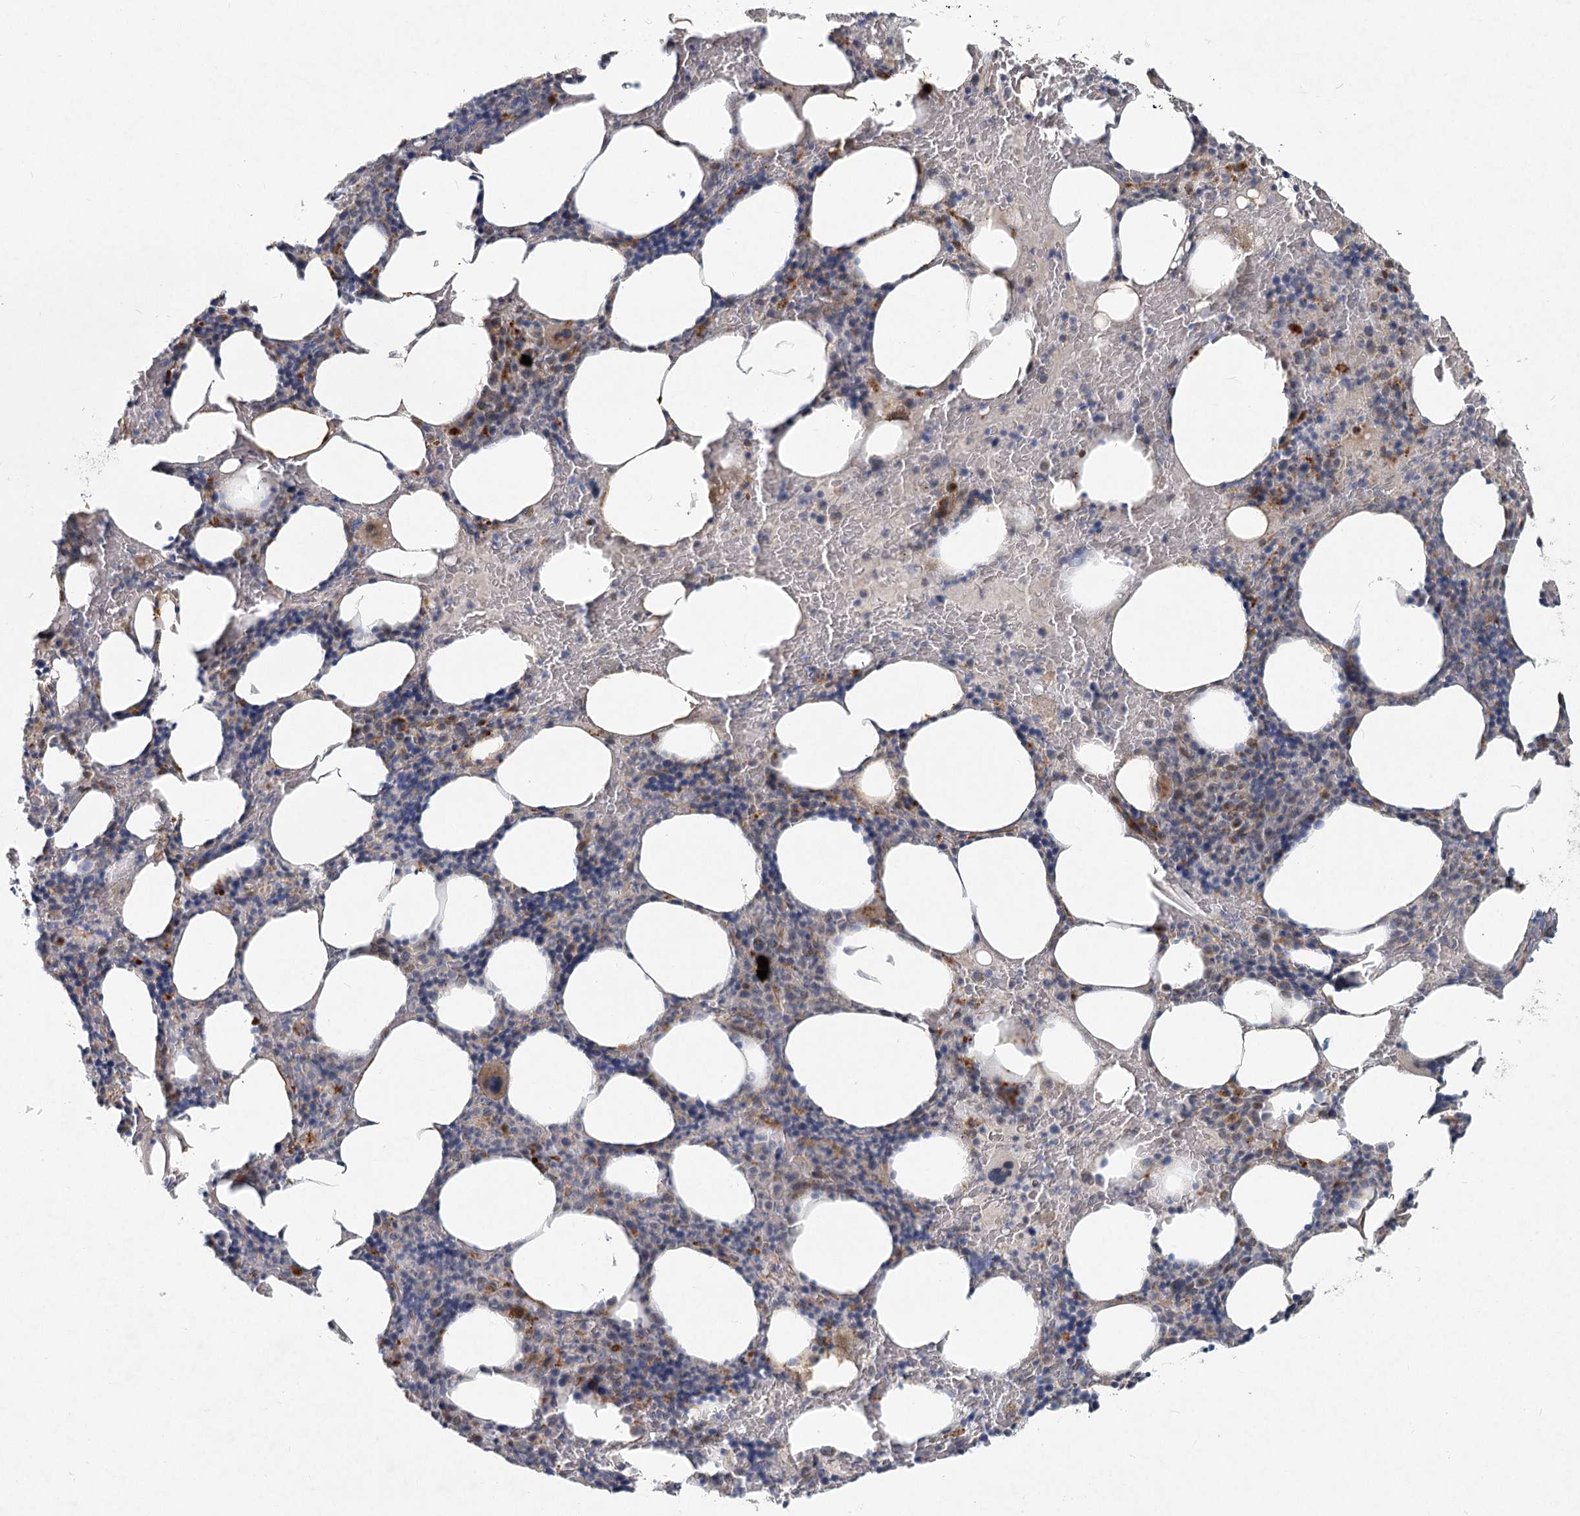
{"staining": {"intensity": "moderate", "quantity": "<25%", "location": "cytoplasmic/membranous"}, "tissue": "bone marrow", "cell_type": "Hematopoietic cells", "image_type": "normal", "snomed": [{"axis": "morphology", "description": "Normal tissue, NOS"}, {"axis": "topography", "description": "Bone marrow"}], "caption": "Brown immunohistochemical staining in normal human bone marrow demonstrates moderate cytoplasmic/membranous staining in approximately <25% of hematopoietic cells.", "gene": "LRP2BP", "patient": {"sex": "male", "age": 62}}